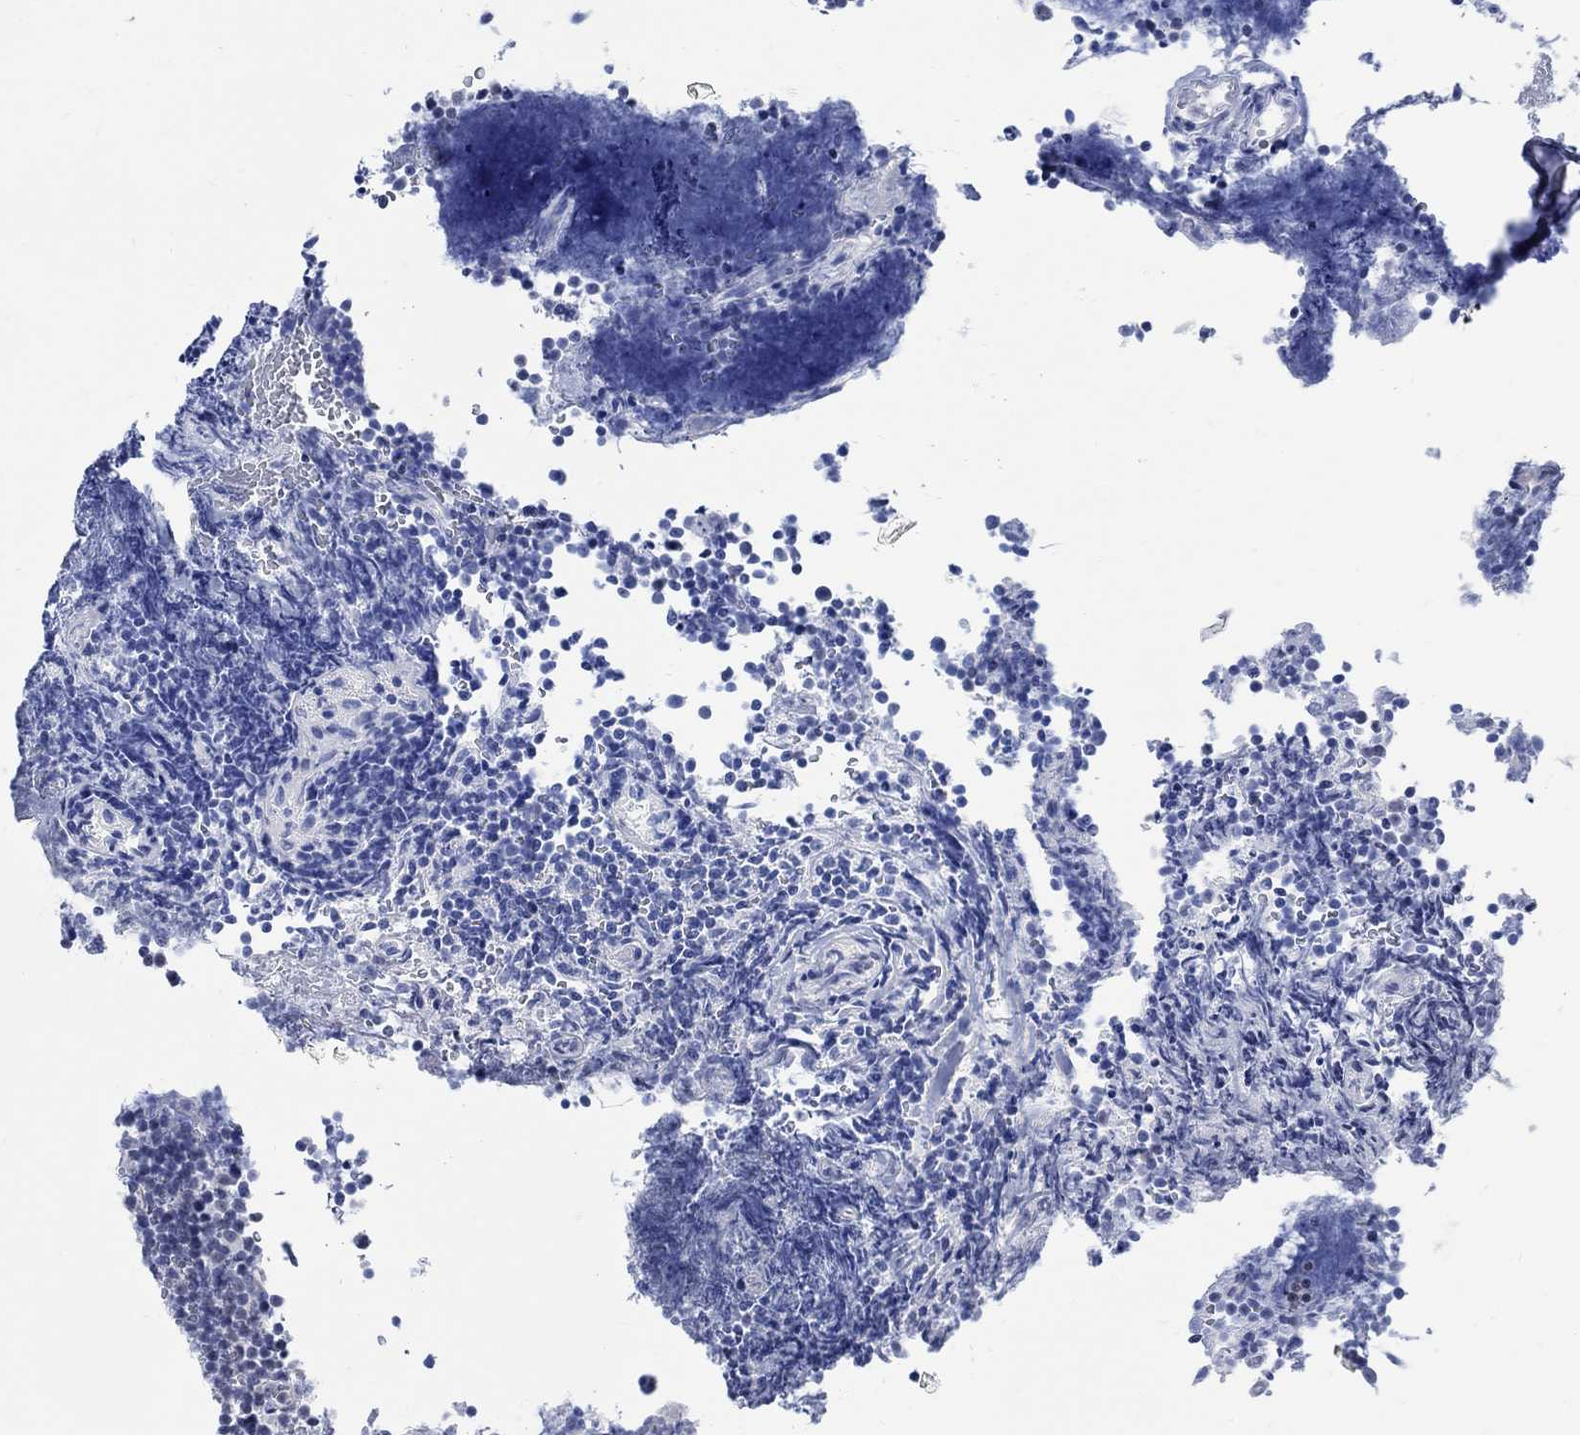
{"staining": {"intensity": "negative", "quantity": "none", "location": "none"}, "tissue": "lymphoma", "cell_type": "Tumor cells", "image_type": "cancer", "snomed": [{"axis": "morphology", "description": "Malignant lymphoma, non-Hodgkin's type, Low grade"}, {"axis": "topography", "description": "Brain"}], "caption": "An image of human lymphoma is negative for staining in tumor cells.", "gene": "DLK1", "patient": {"sex": "female", "age": 66}}